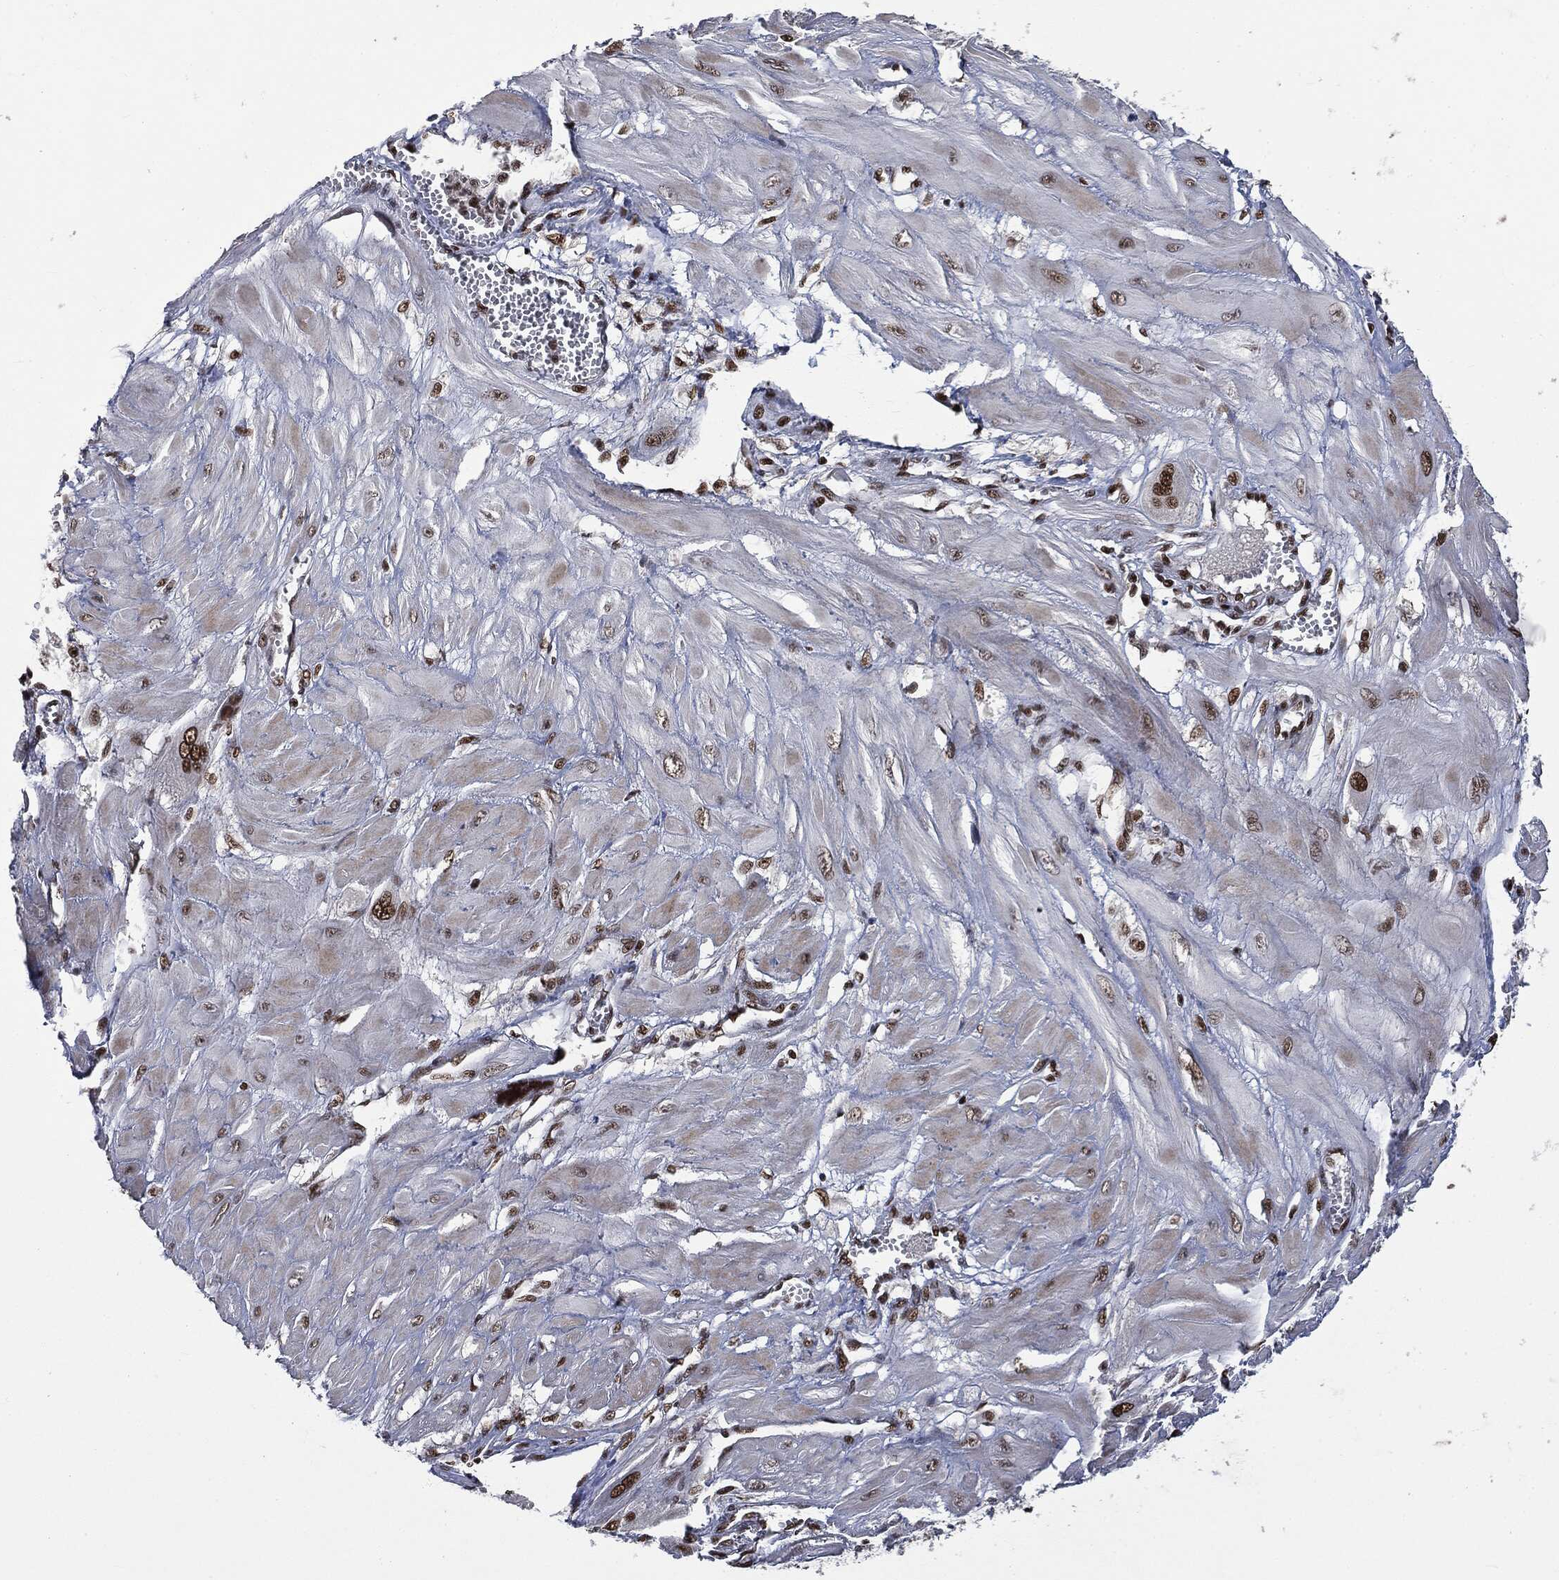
{"staining": {"intensity": "strong", "quantity": ">75%", "location": "nuclear"}, "tissue": "cervical cancer", "cell_type": "Tumor cells", "image_type": "cancer", "snomed": [{"axis": "morphology", "description": "Squamous cell carcinoma, NOS"}, {"axis": "topography", "description": "Cervix"}], "caption": "DAB (3,3'-diaminobenzidine) immunohistochemical staining of human cervical cancer (squamous cell carcinoma) displays strong nuclear protein expression in approximately >75% of tumor cells.", "gene": "DPH2", "patient": {"sex": "female", "age": 34}}